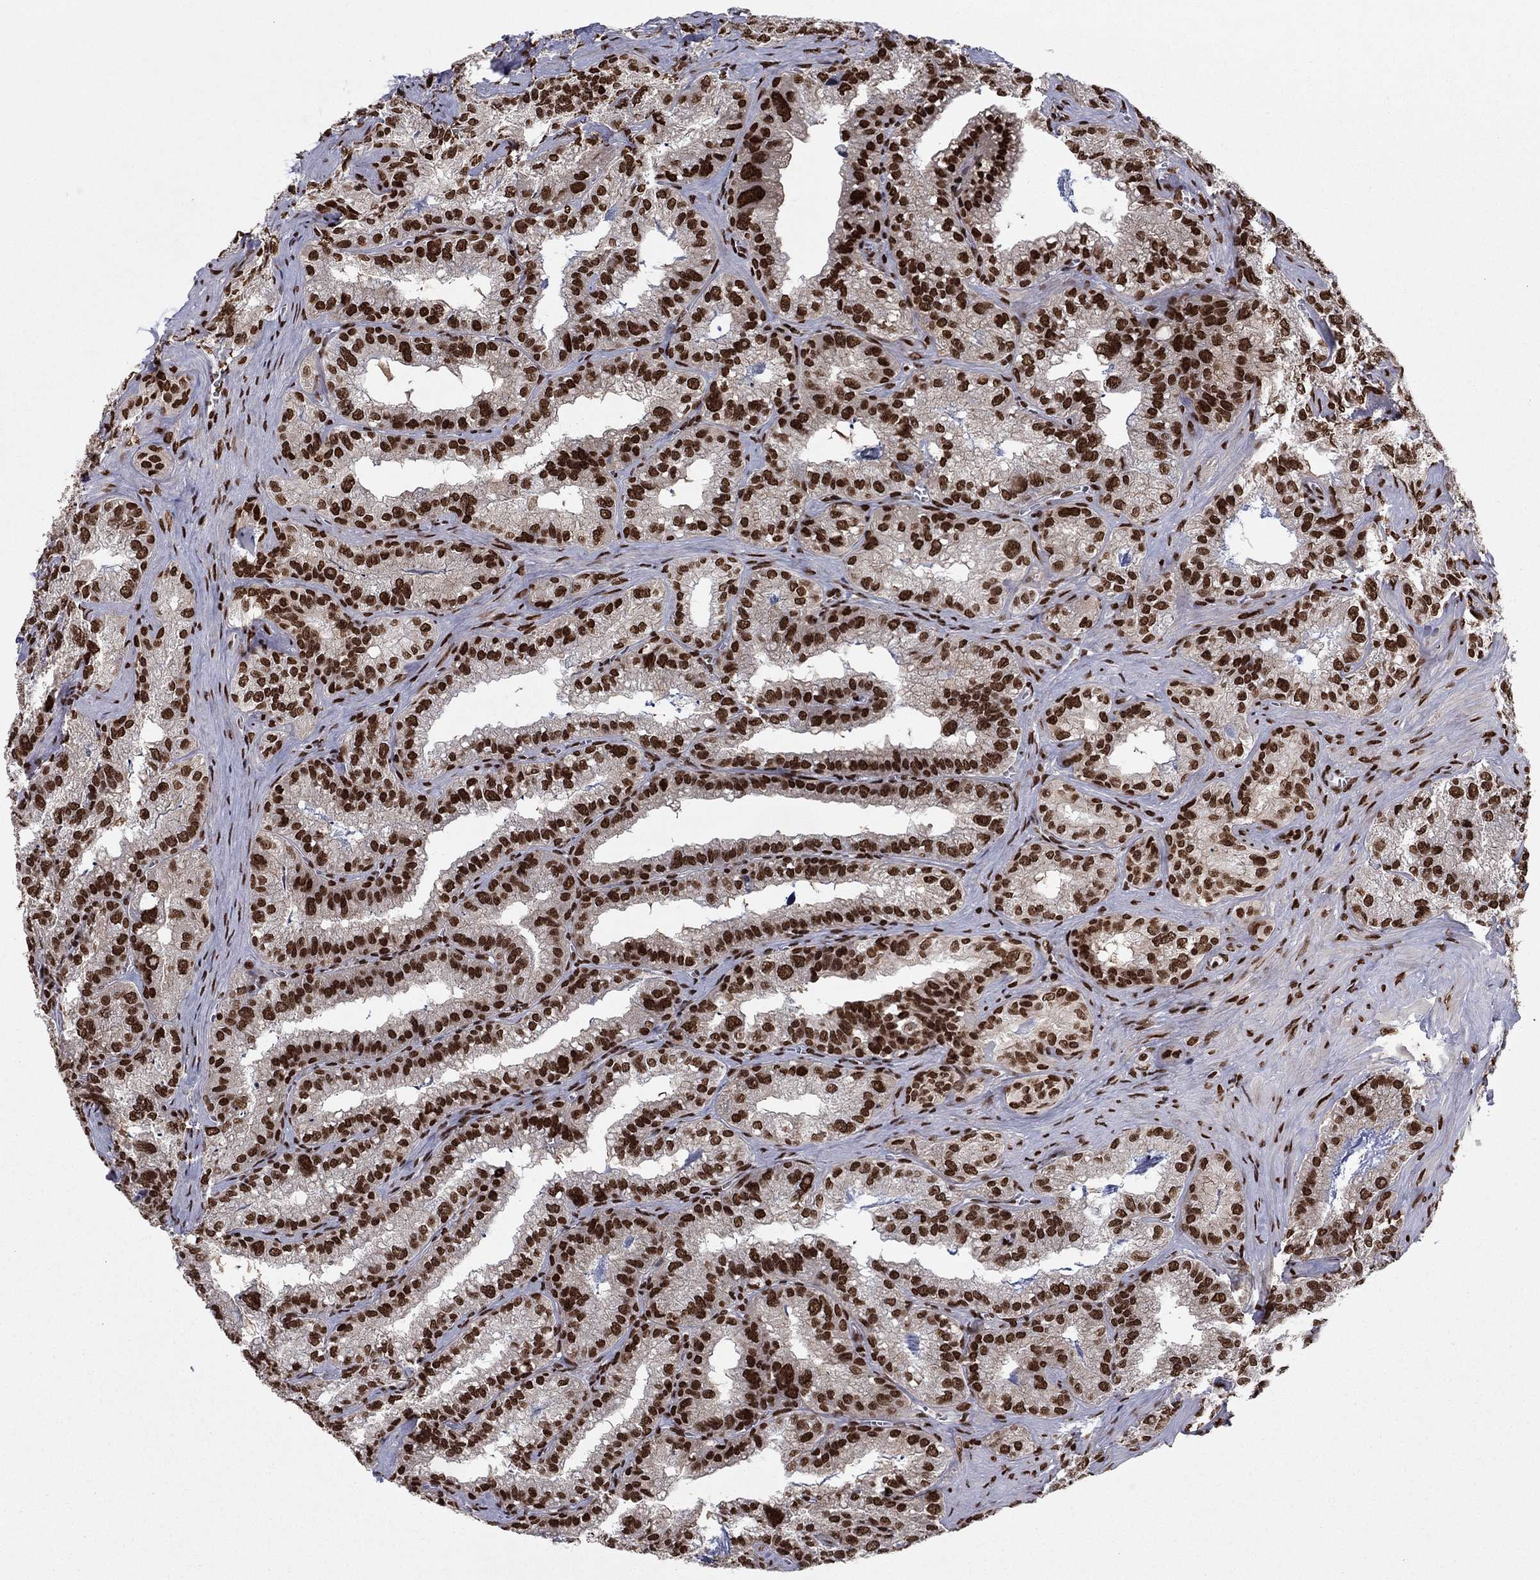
{"staining": {"intensity": "strong", "quantity": ">75%", "location": "nuclear"}, "tissue": "seminal vesicle", "cell_type": "Glandular cells", "image_type": "normal", "snomed": [{"axis": "morphology", "description": "Normal tissue, NOS"}, {"axis": "topography", "description": "Seminal veicle"}], "caption": "Protein positivity by immunohistochemistry (IHC) shows strong nuclear positivity in approximately >75% of glandular cells in normal seminal vesicle.", "gene": "USP54", "patient": {"sex": "male", "age": 57}}